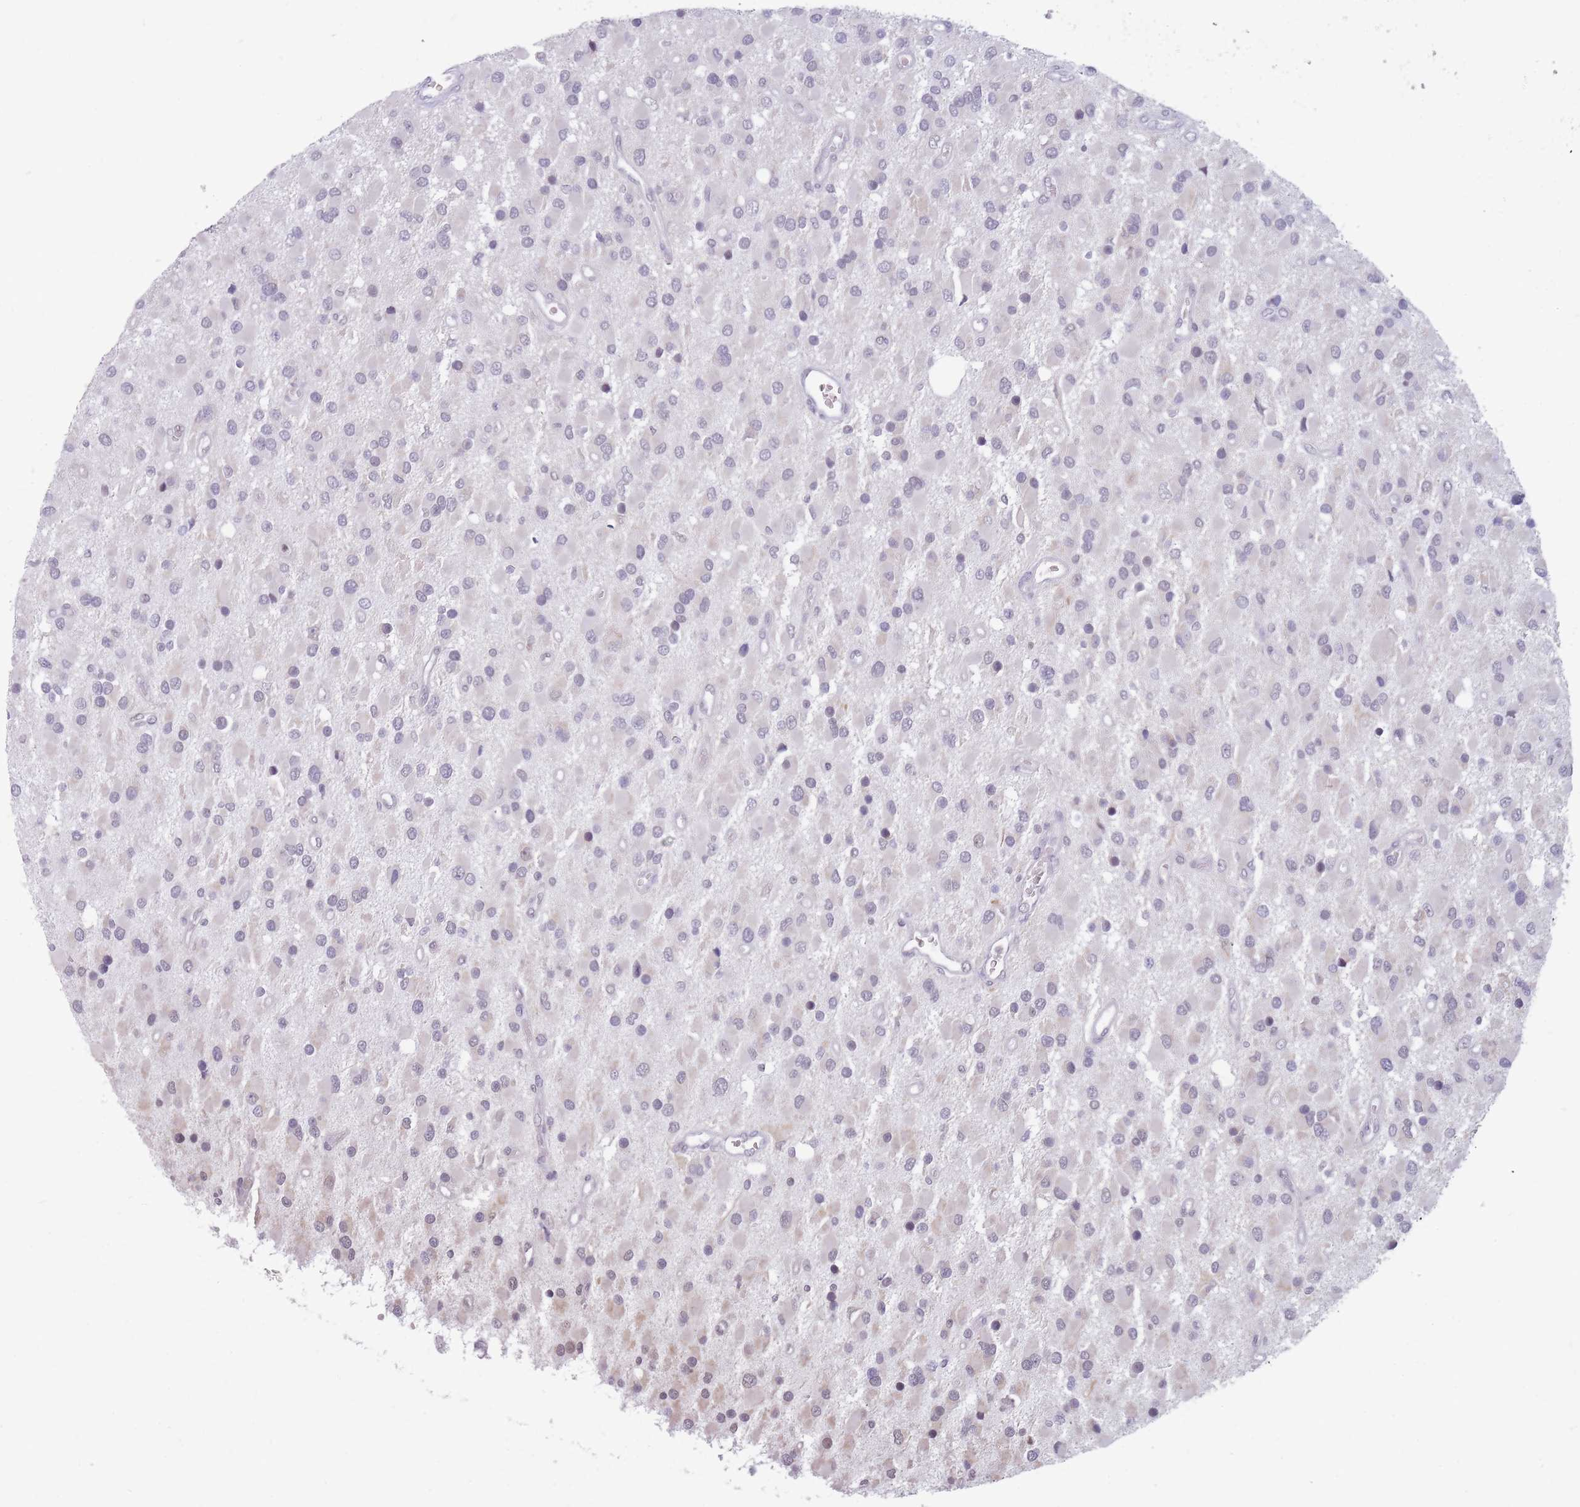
{"staining": {"intensity": "negative", "quantity": "none", "location": "none"}, "tissue": "glioma", "cell_type": "Tumor cells", "image_type": "cancer", "snomed": [{"axis": "morphology", "description": "Glioma, malignant, High grade"}, {"axis": "topography", "description": "Brain"}], "caption": "An image of glioma stained for a protein demonstrates no brown staining in tumor cells. The staining was performed using DAB to visualize the protein expression in brown, while the nuclei were stained in blue with hematoxylin (Magnification: 20x).", "gene": "ARID3B", "patient": {"sex": "male", "age": 53}}